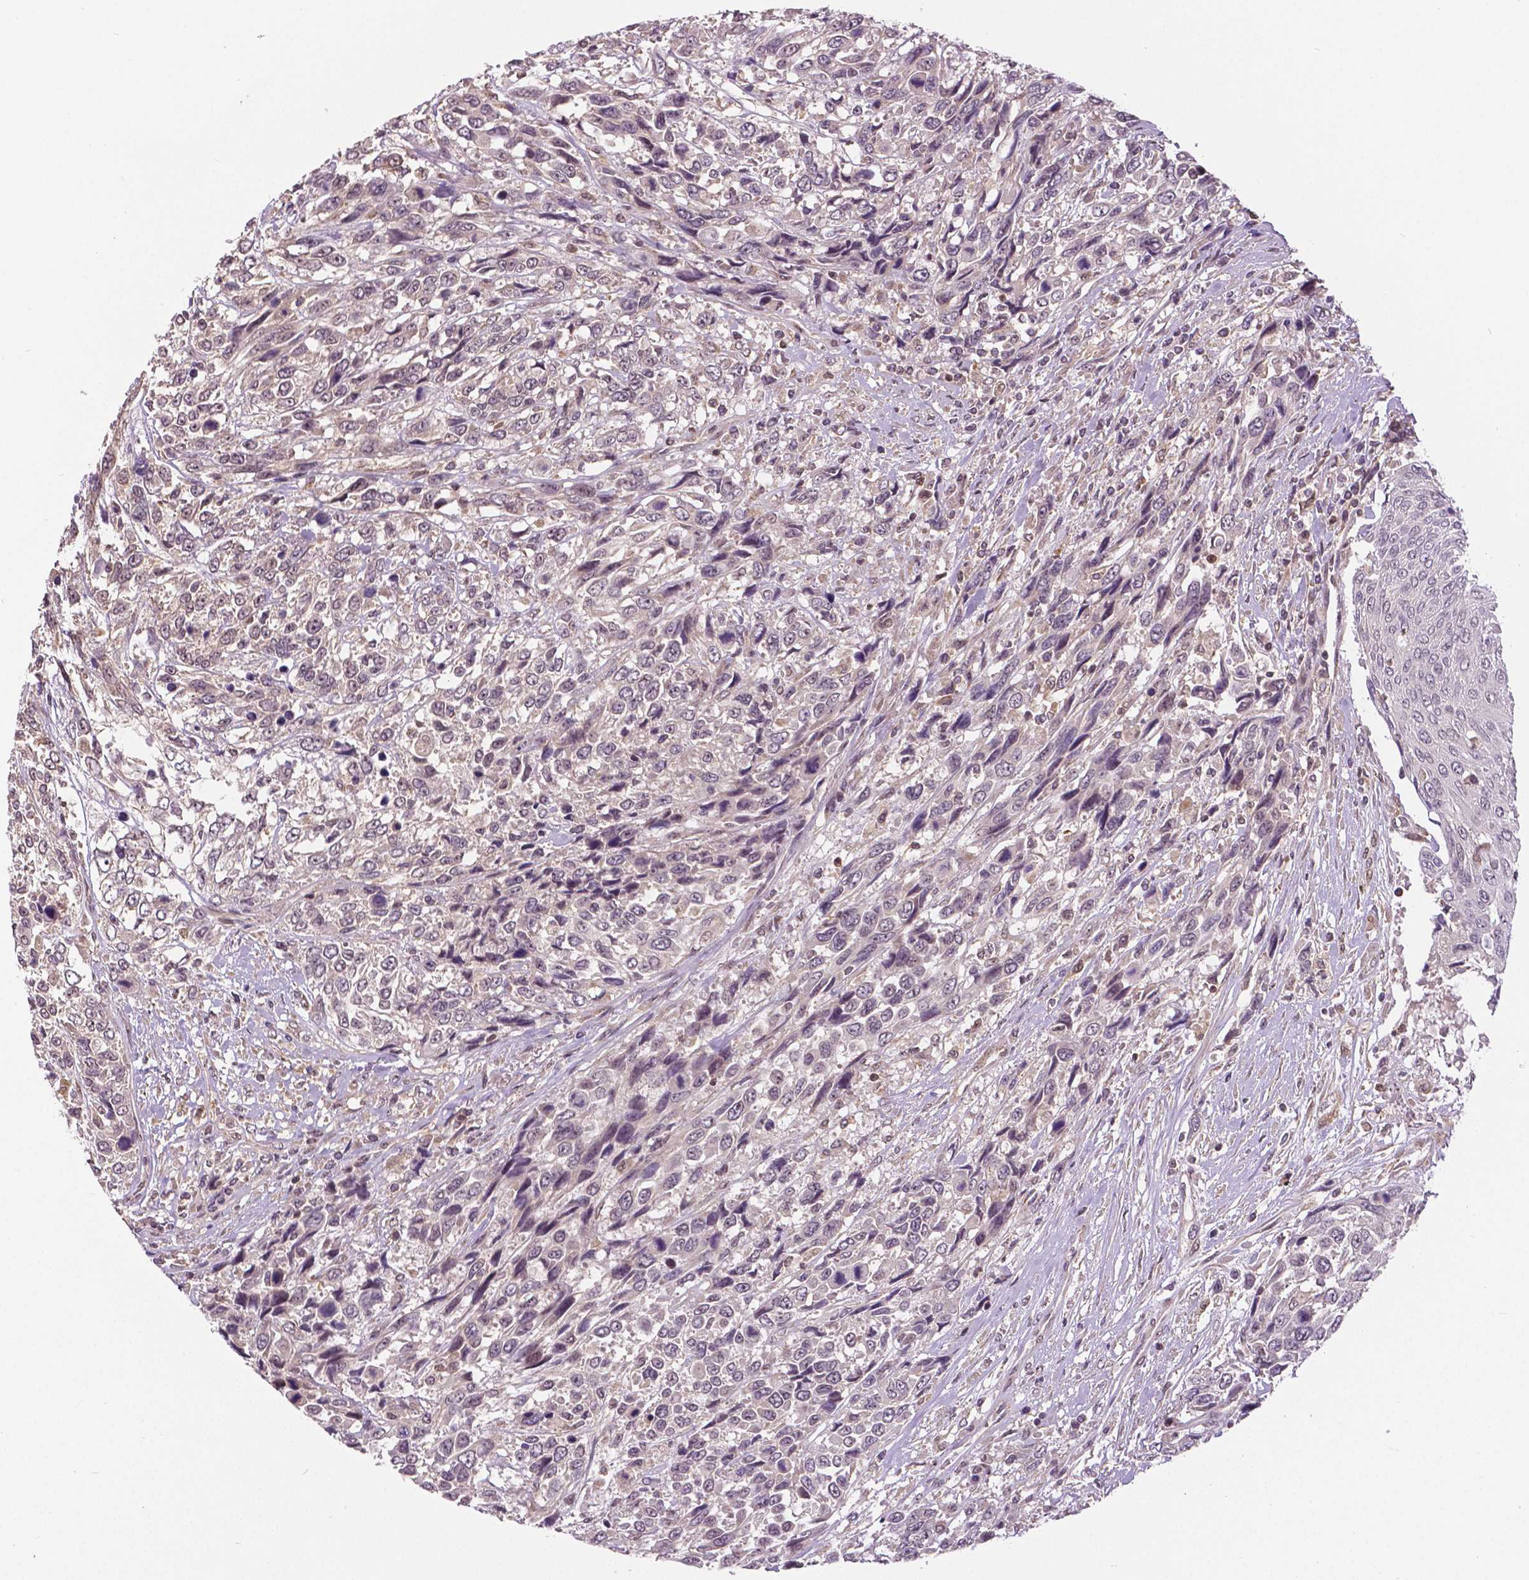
{"staining": {"intensity": "negative", "quantity": "none", "location": "none"}, "tissue": "urothelial cancer", "cell_type": "Tumor cells", "image_type": "cancer", "snomed": [{"axis": "morphology", "description": "Urothelial carcinoma, High grade"}, {"axis": "topography", "description": "Urinary bladder"}], "caption": "DAB (3,3'-diaminobenzidine) immunohistochemical staining of urothelial carcinoma (high-grade) shows no significant staining in tumor cells.", "gene": "ANXA13", "patient": {"sex": "female", "age": 70}}